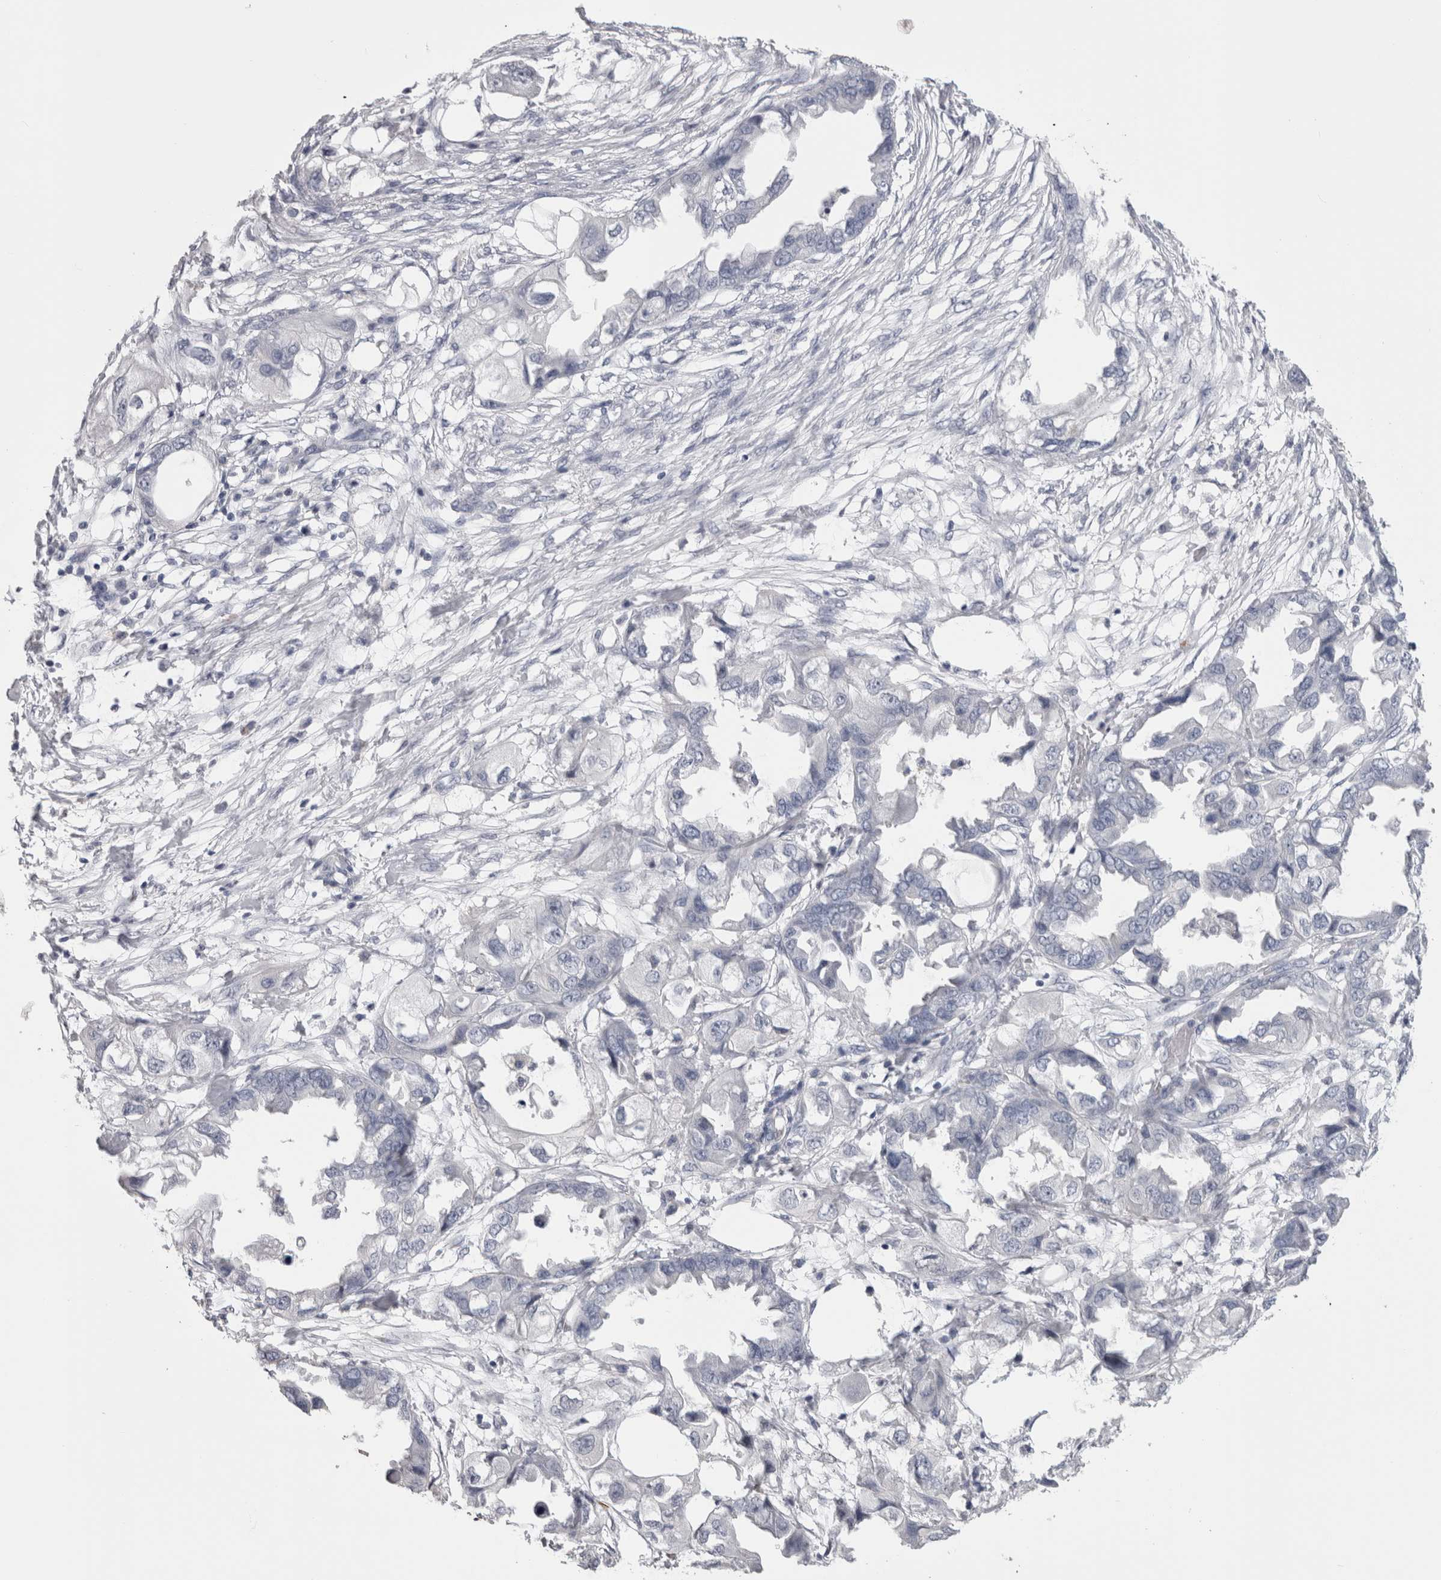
{"staining": {"intensity": "negative", "quantity": "none", "location": "none"}, "tissue": "endometrial cancer", "cell_type": "Tumor cells", "image_type": "cancer", "snomed": [{"axis": "morphology", "description": "Adenocarcinoma, NOS"}, {"axis": "morphology", "description": "Adenocarcinoma, metastatic, NOS"}, {"axis": "topography", "description": "Adipose tissue"}, {"axis": "topography", "description": "Endometrium"}], "caption": "A micrograph of human metastatic adenocarcinoma (endometrial) is negative for staining in tumor cells.", "gene": "IL33", "patient": {"sex": "female", "age": 67}}